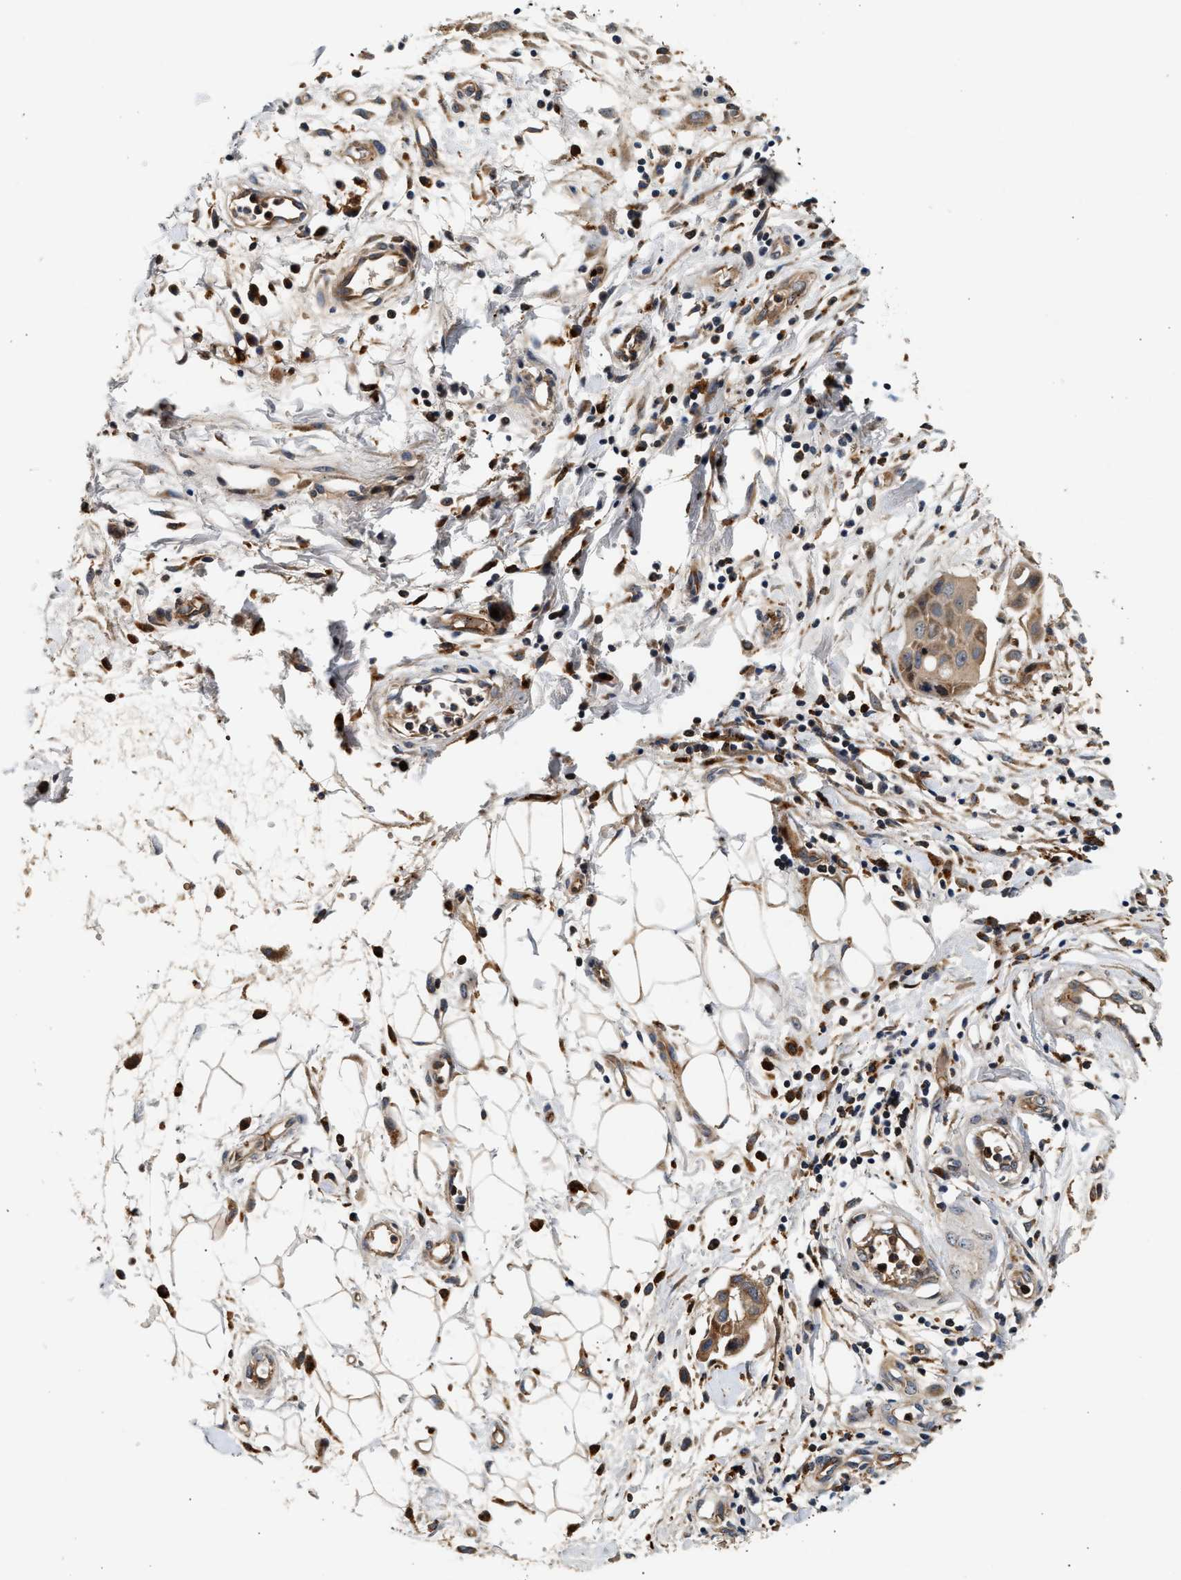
{"staining": {"intensity": "weak", "quantity": ">75%", "location": "cytoplasmic/membranous"}, "tissue": "pancreatic cancer", "cell_type": "Tumor cells", "image_type": "cancer", "snomed": [{"axis": "morphology", "description": "Adenocarcinoma, NOS"}, {"axis": "topography", "description": "Pancreas"}], "caption": "Immunohistochemistry (IHC) histopathology image of pancreatic adenocarcinoma stained for a protein (brown), which reveals low levels of weak cytoplasmic/membranous staining in about >75% of tumor cells.", "gene": "PLD3", "patient": {"sex": "female", "age": 60}}